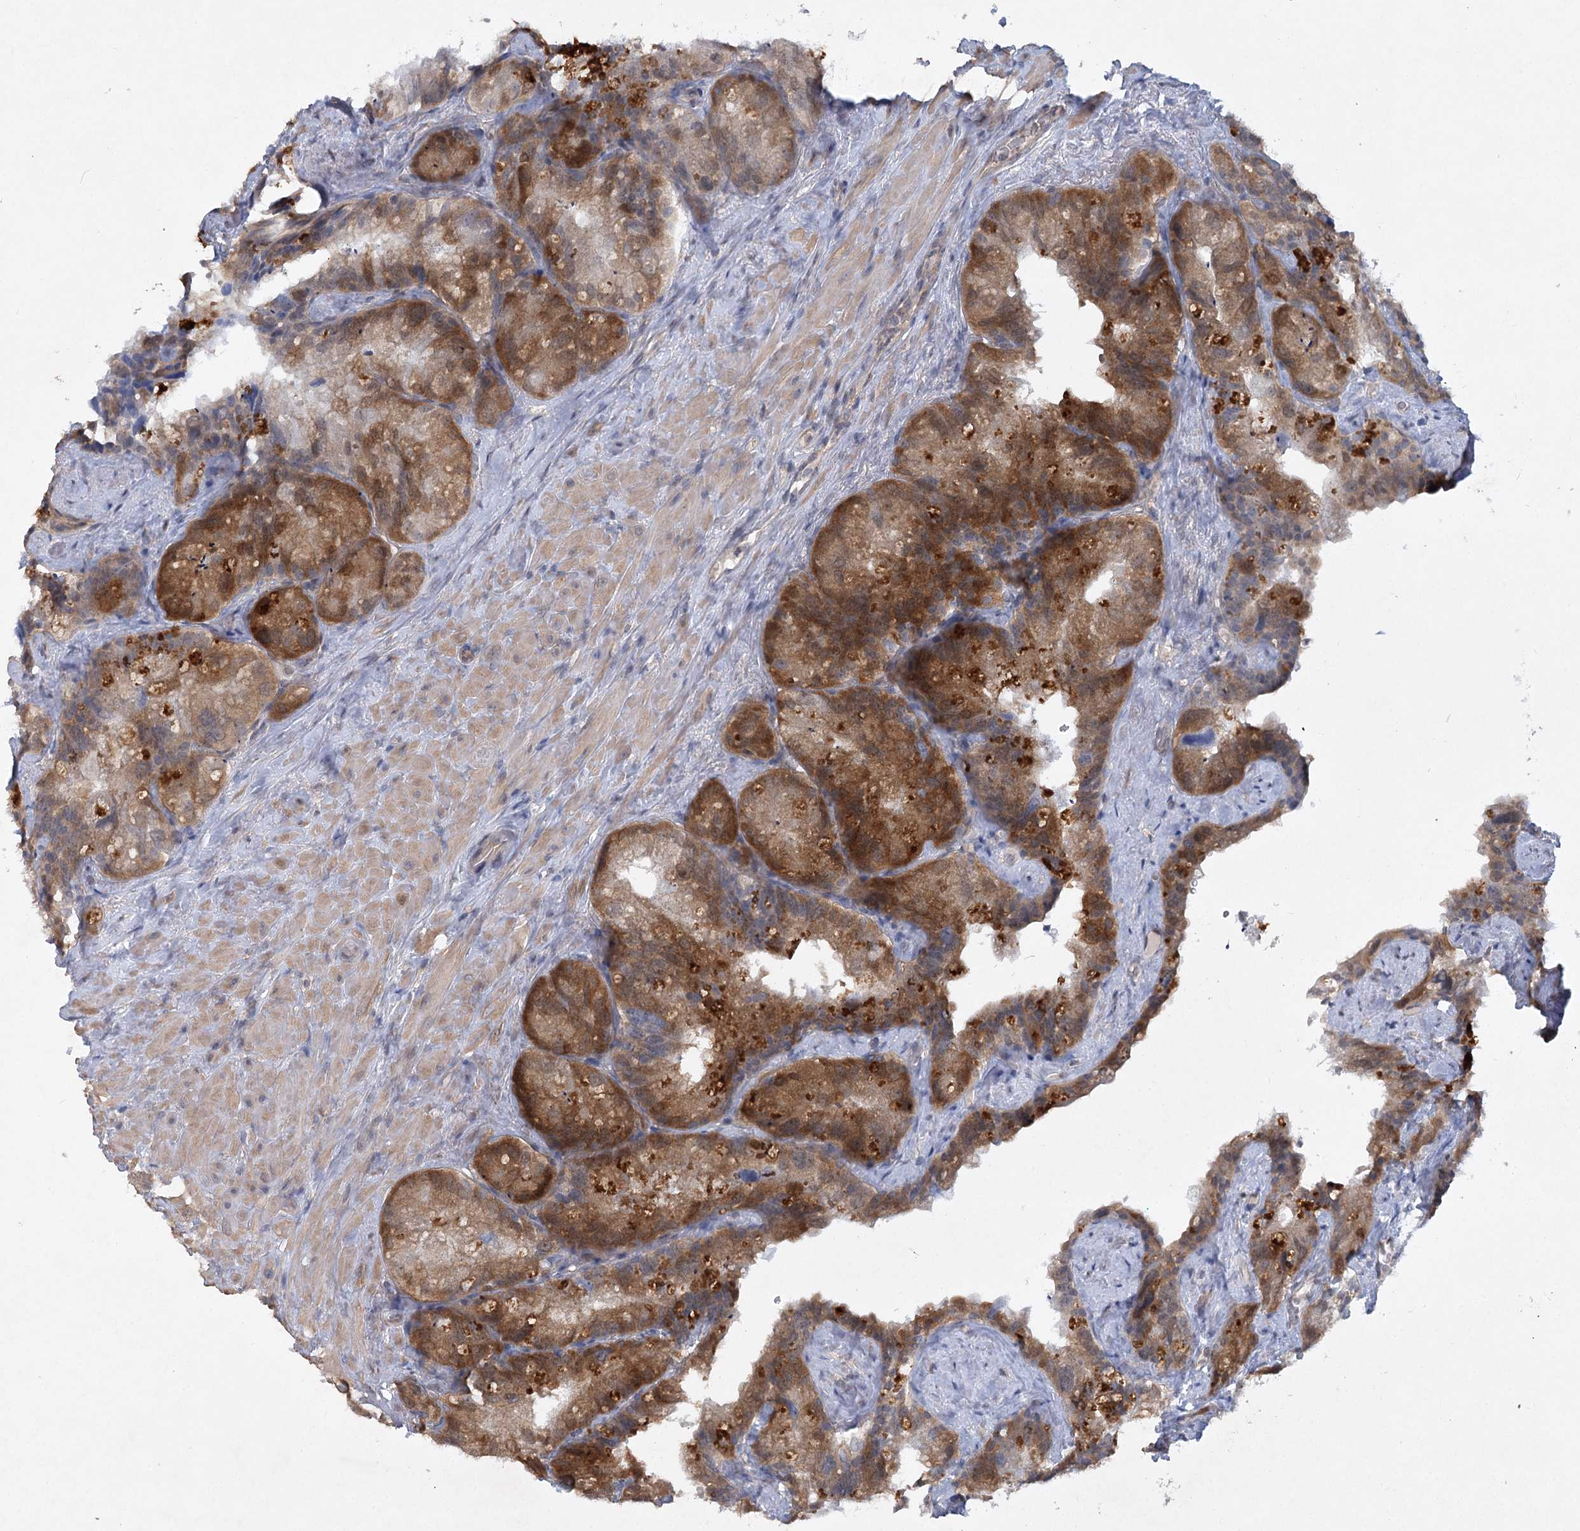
{"staining": {"intensity": "moderate", "quantity": ">75%", "location": "cytoplasmic/membranous"}, "tissue": "prostate cancer", "cell_type": "Tumor cells", "image_type": "cancer", "snomed": [{"axis": "morphology", "description": "Normal tissue, NOS"}, {"axis": "morphology", "description": "Adenocarcinoma, Low grade"}, {"axis": "topography", "description": "Prostate"}], "caption": "Moderate cytoplasmic/membranous protein expression is identified in approximately >75% of tumor cells in prostate adenocarcinoma (low-grade). The staining is performed using DAB (3,3'-diaminobenzidine) brown chromogen to label protein expression. The nuclei are counter-stained blue using hematoxylin.", "gene": "AAMDC", "patient": {"sex": "male", "age": 72}}